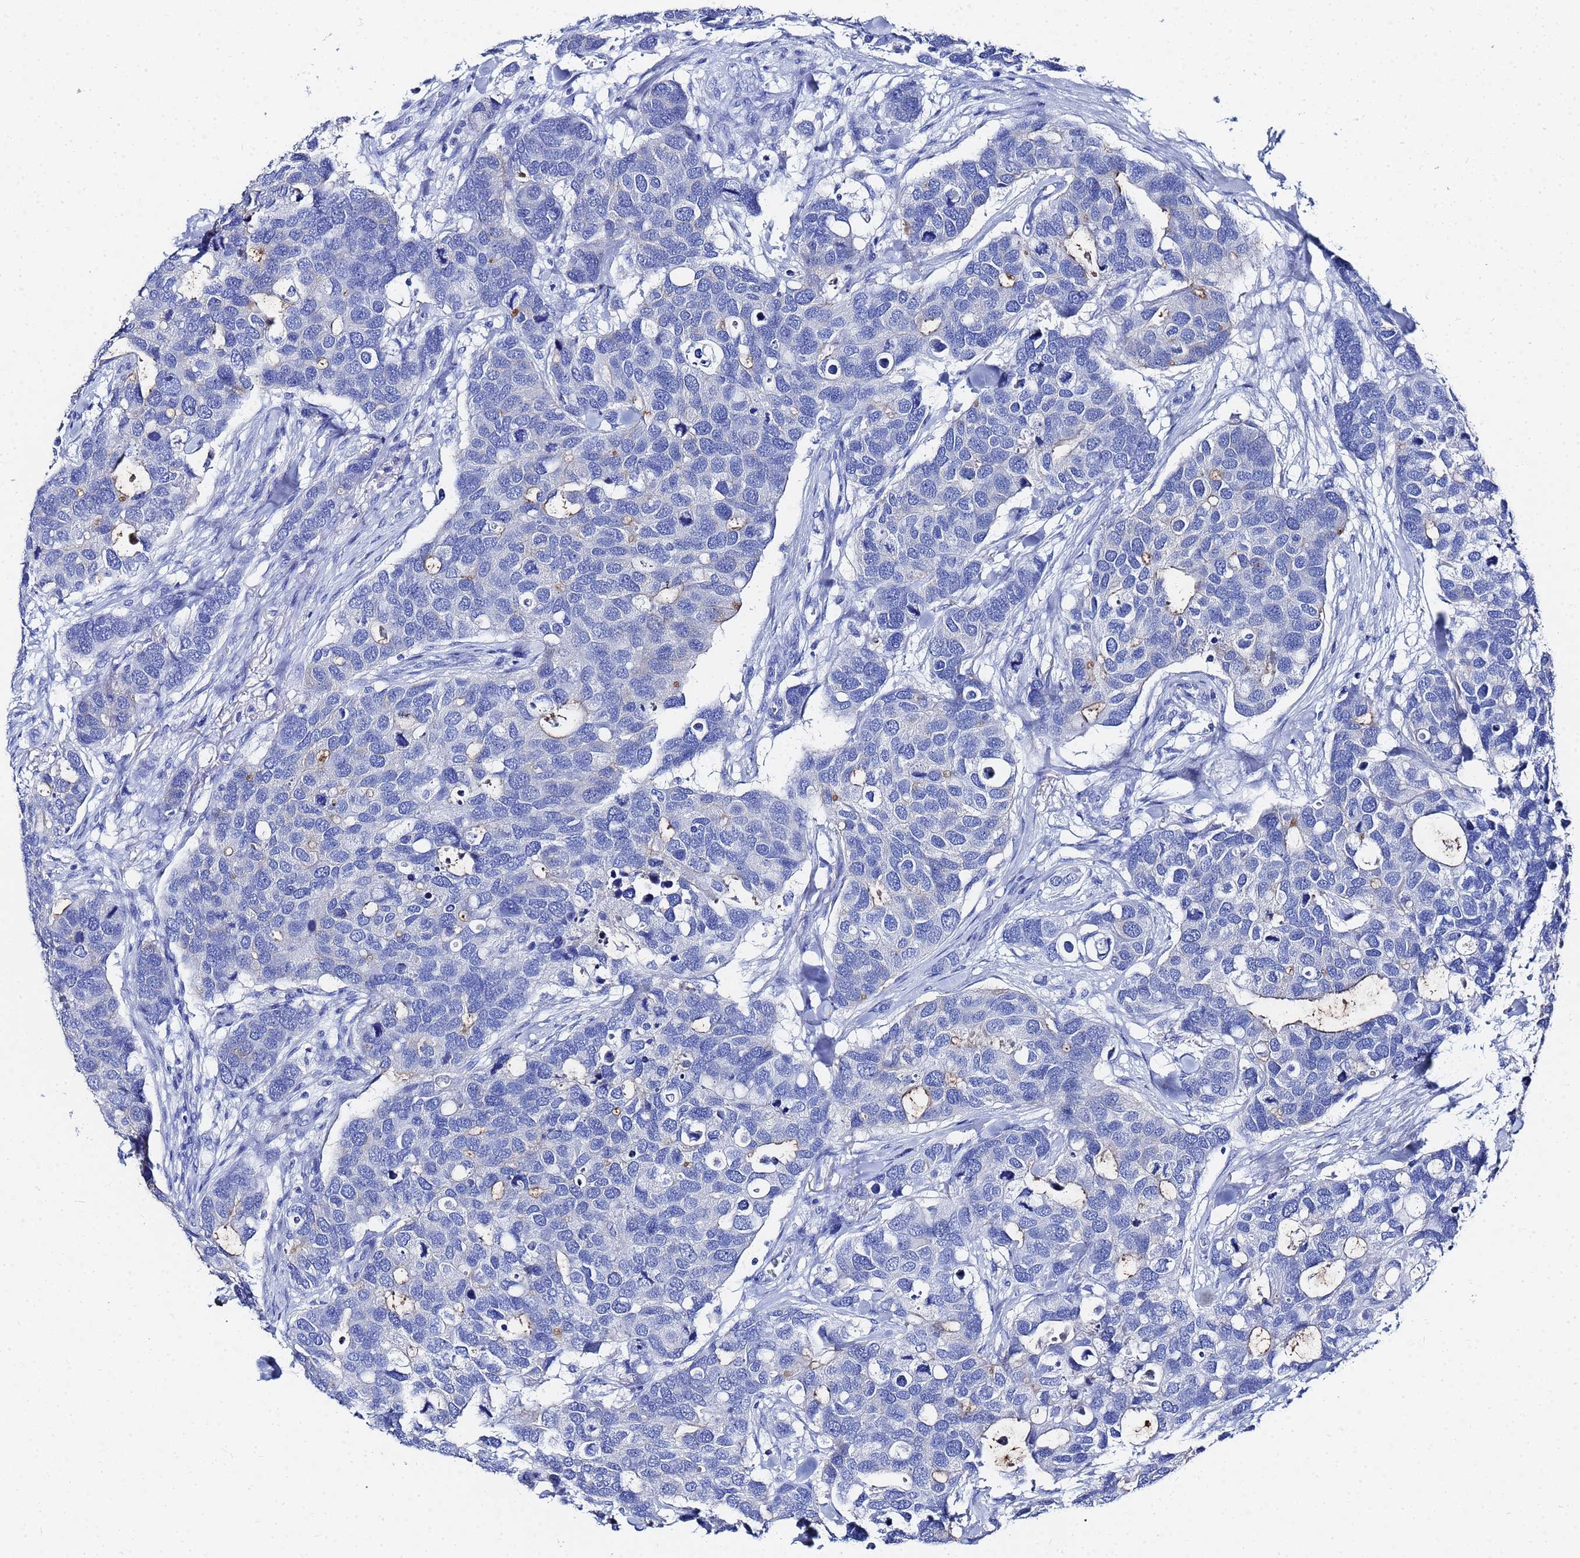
{"staining": {"intensity": "negative", "quantity": "none", "location": "none"}, "tissue": "breast cancer", "cell_type": "Tumor cells", "image_type": "cancer", "snomed": [{"axis": "morphology", "description": "Duct carcinoma"}, {"axis": "topography", "description": "Breast"}], "caption": "The immunohistochemistry (IHC) micrograph has no significant expression in tumor cells of breast invasive ductal carcinoma tissue.", "gene": "GGT1", "patient": {"sex": "female", "age": 83}}